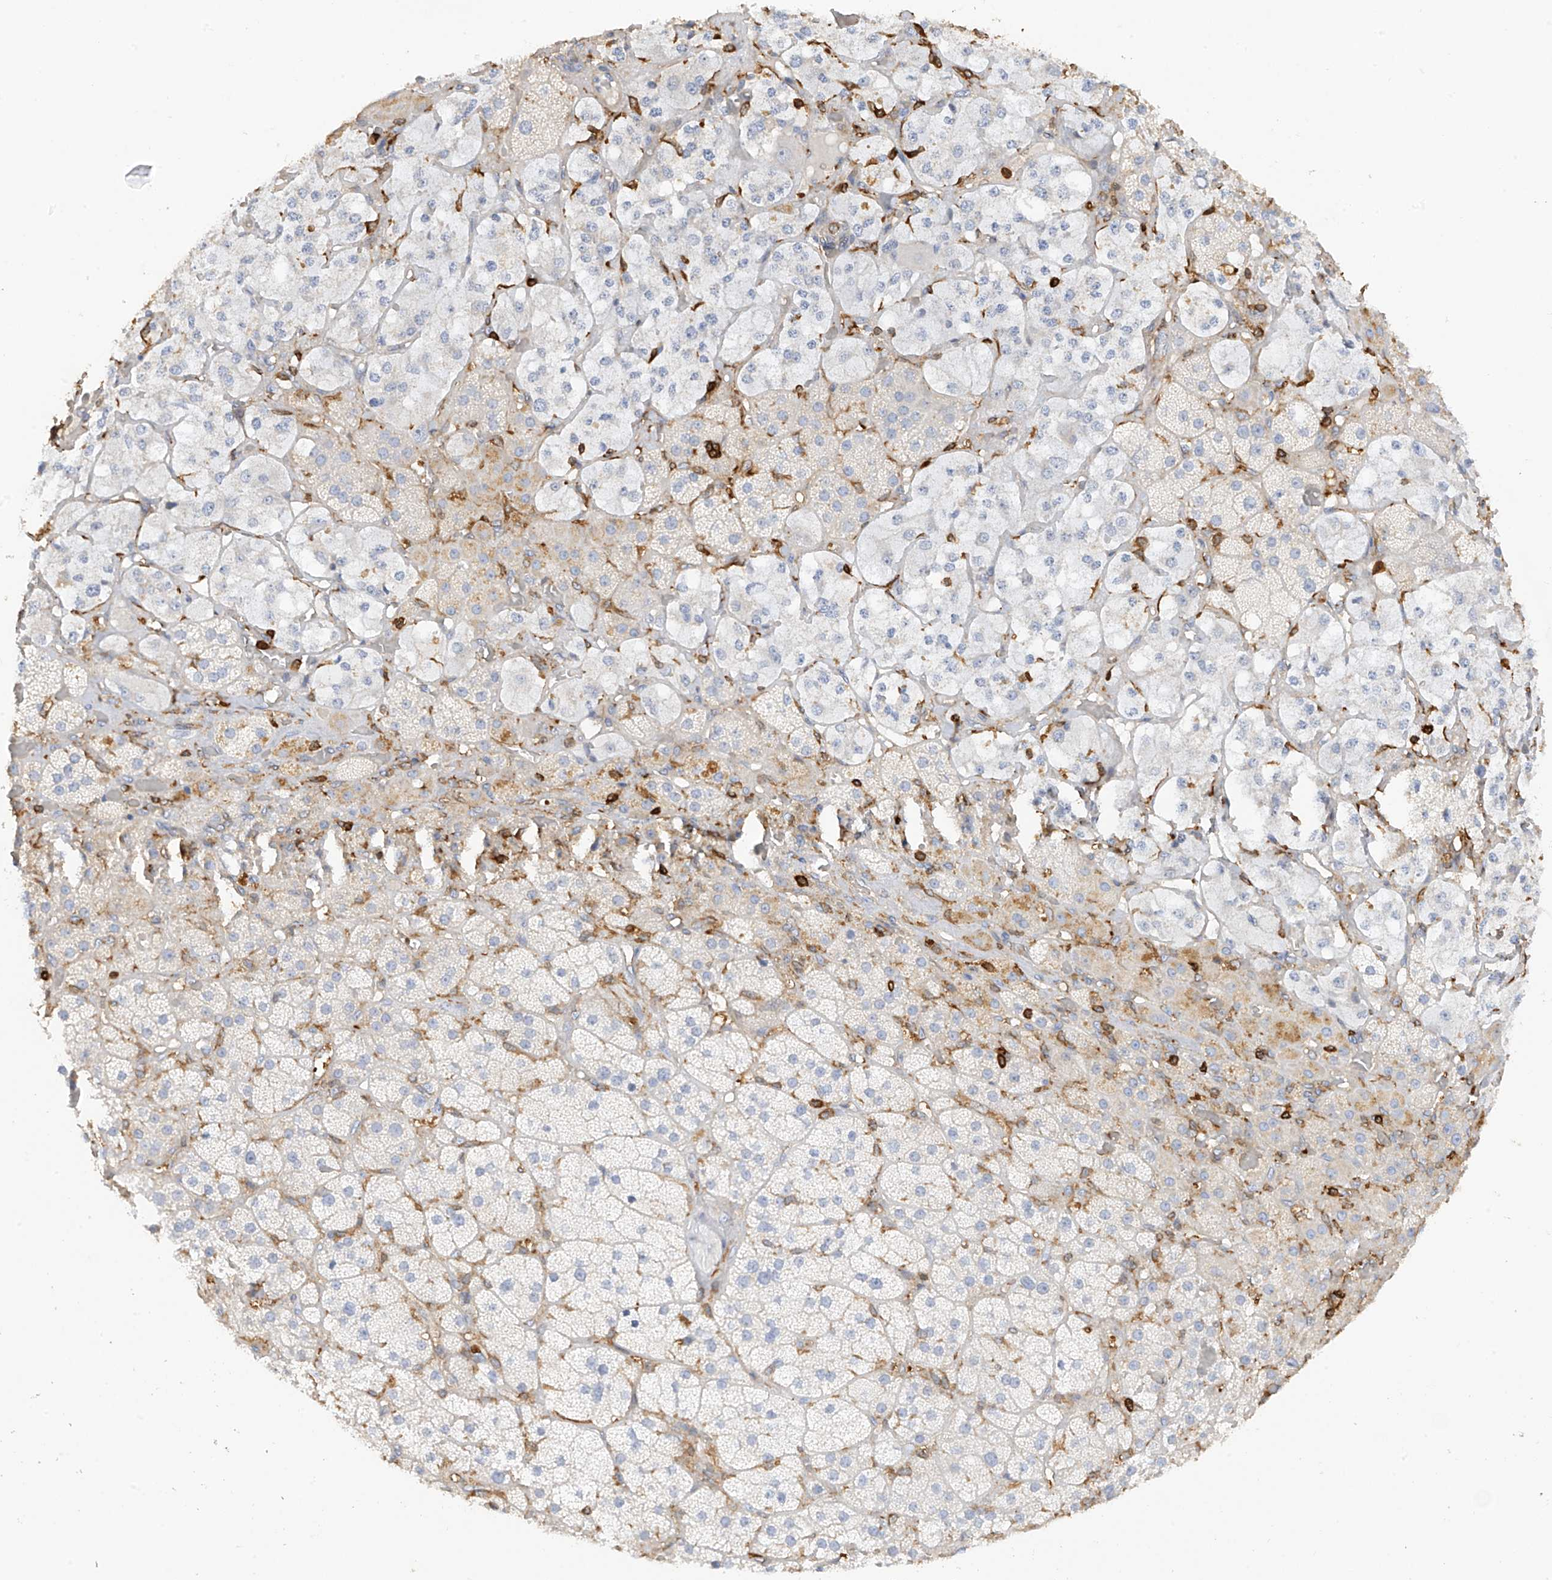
{"staining": {"intensity": "negative", "quantity": "none", "location": "none"}, "tissue": "adrenal gland", "cell_type": "Glandular cells", "image_type": "normal", "snomed": [{"axis": "morphology", "description": "Normal tissue, NOS"}, {"axis": "topography", "description": "Adrenal gland"}], "caption": "Immunohistochemistry (IHC) photomicrograph of benign human adrenal gland stained for a protein (brown), which shows no staining in glandular cells.", "gene": "ARHGAP25", "patient": {"sex": "male", "age": 57}}